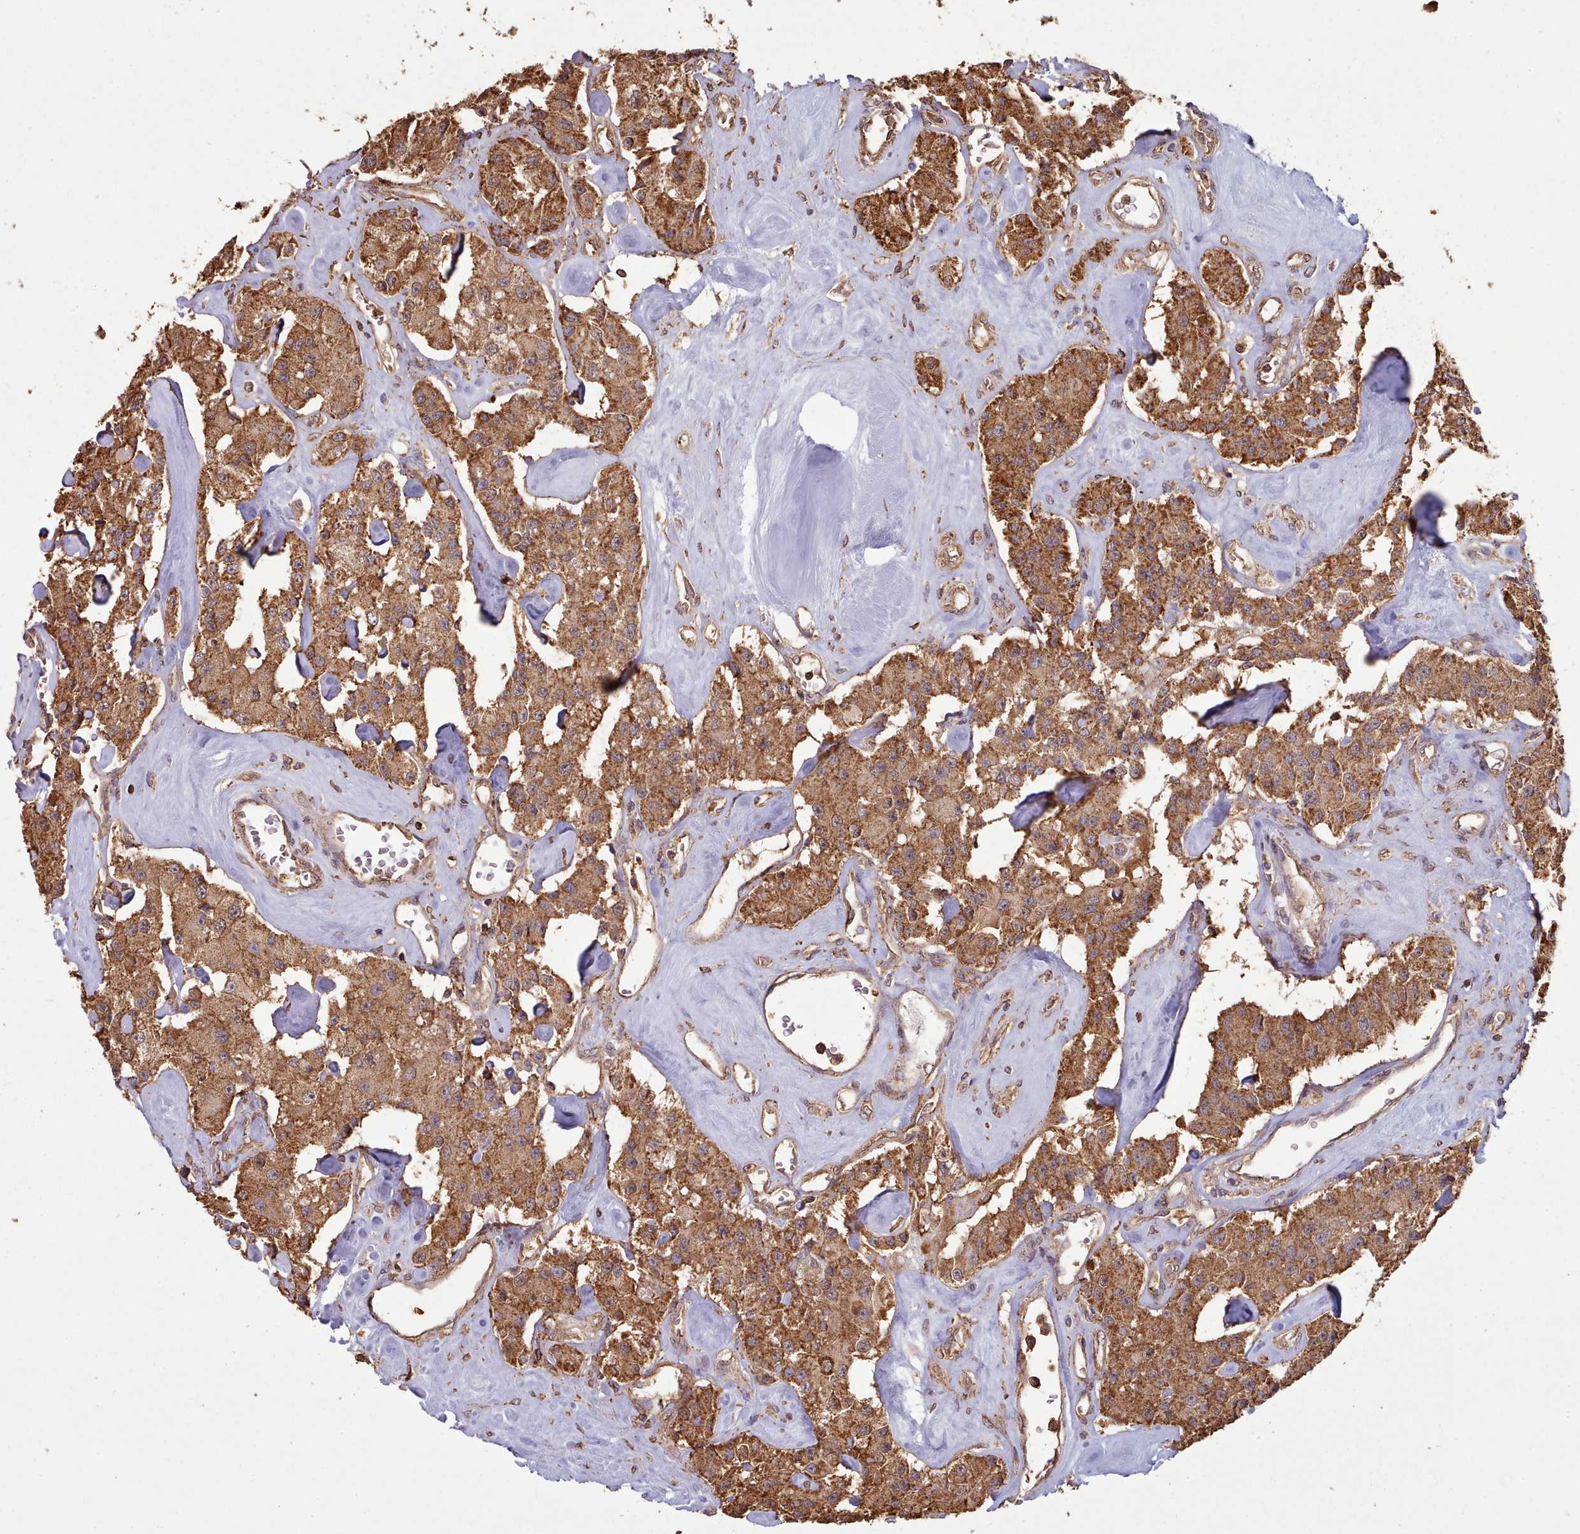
{"staining": {"intensity": "moderate", "quantity": ">75%", "location": "cytoplasmic/membranous"}, "tissue": "carcinoid", "cell_type": "Tumor cells", "image_type": "cancer", "snomed": [{"axis": "morphology", "description": "Carcinoid, malignant, NOS"}, {"axis": "topography", "description": "Pancreas"}], "caption": "Moderate cytoplasmic/membranous protein positivity is appreciated in about >75% of tumor cells in malignant carcinoid.", "gene": "METRN", "patient": {"sex": "male", "age": 41}}